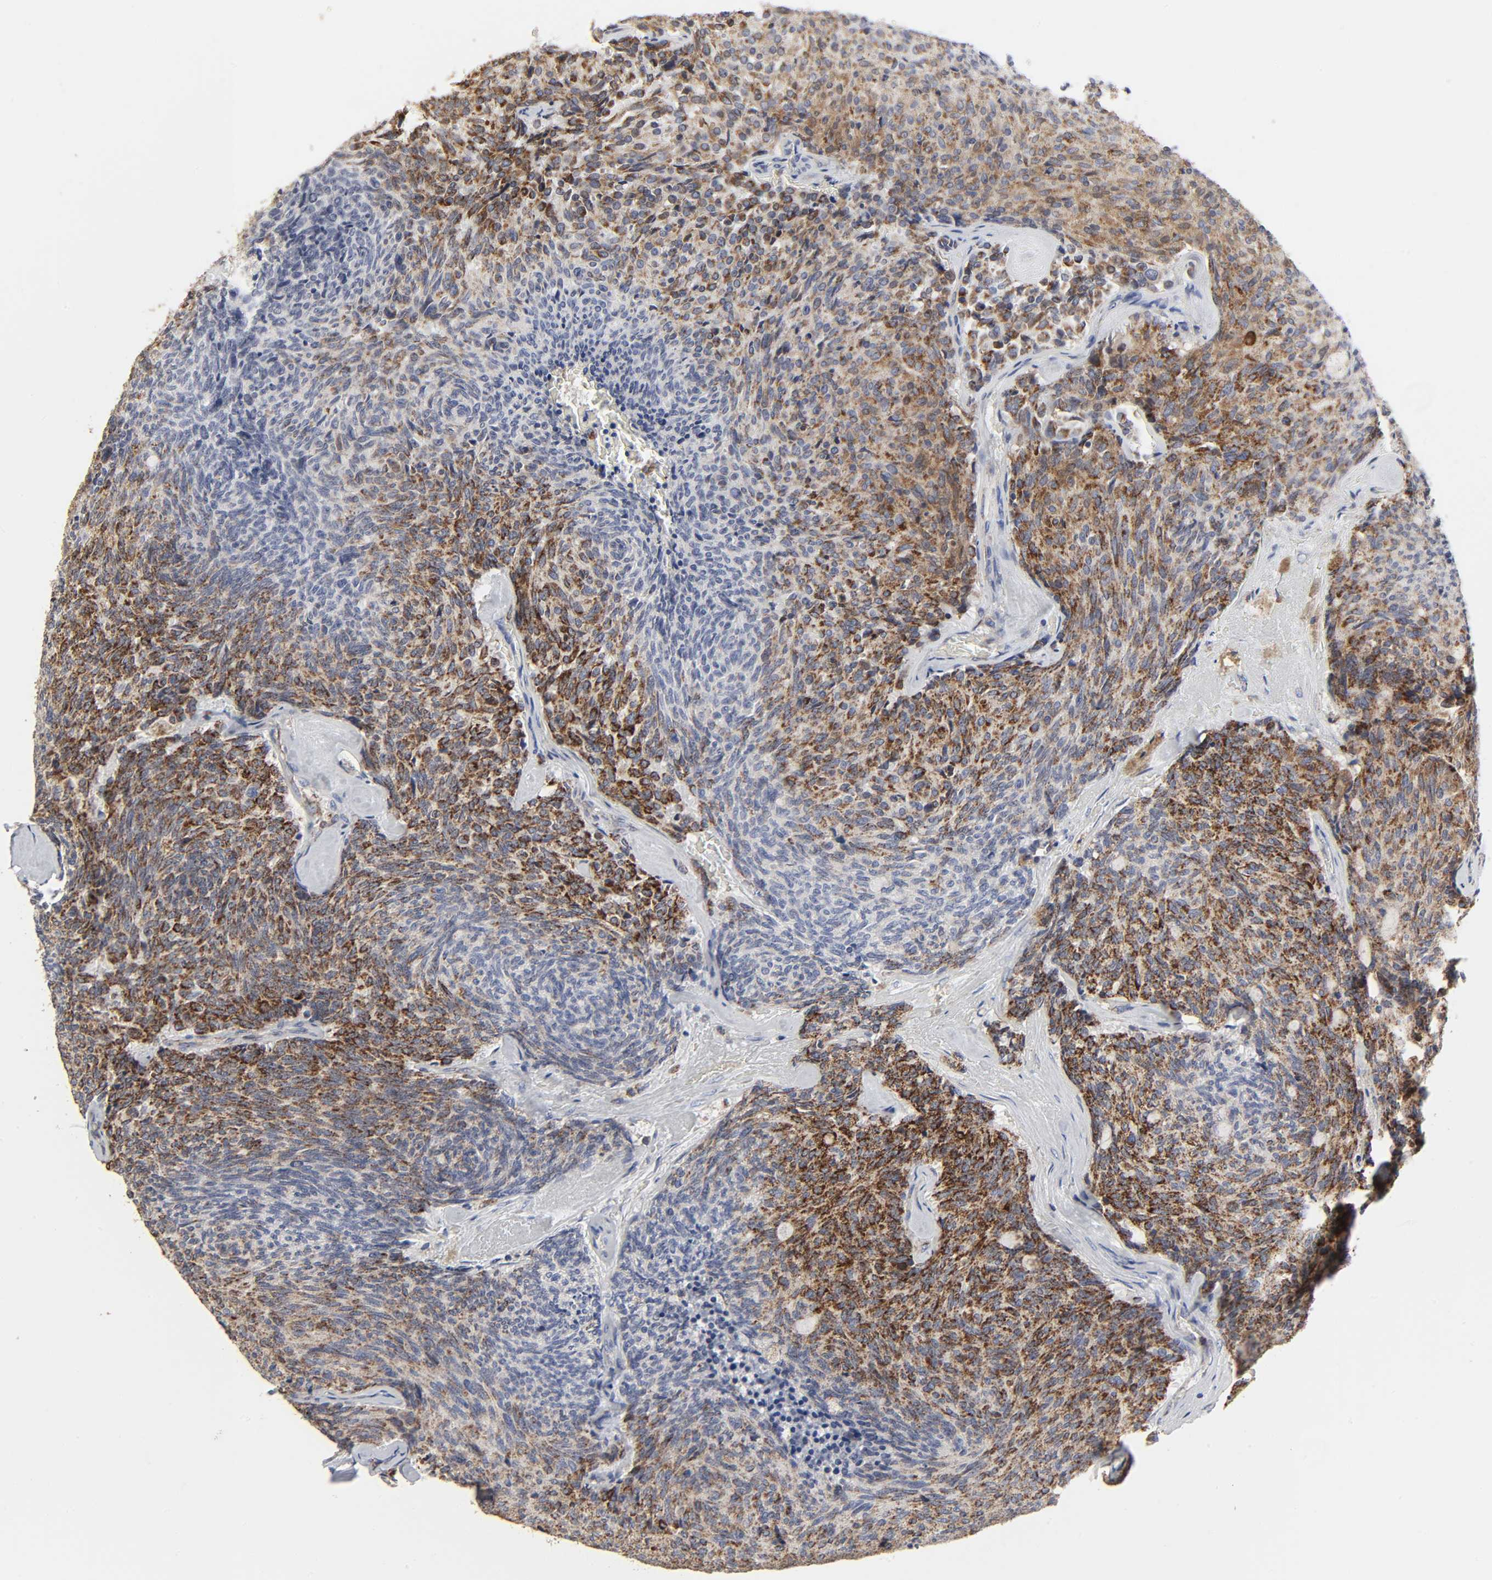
{"staining": {"intensity": "moderate", "quantity": ">75%", "location": "cytoplasmic/membranous"}, "tissue": "carcinoid", "cell_type": "Tumor cells", "image_type": "cancer", "snomed": [{"axis": "morphology", "description": "Carcinoid, malignant, NOS"}, {"axis": "topography", "description": "Pancreas"}], "caption": "This is a histology image of immunohistochemistry staining of malignant carcinoid, which shows moderate positivity in the cytoplasmic/membranous of tumor cells.", "gene": "COX6B1", "patient": {"sex": "female", "age": 54}}